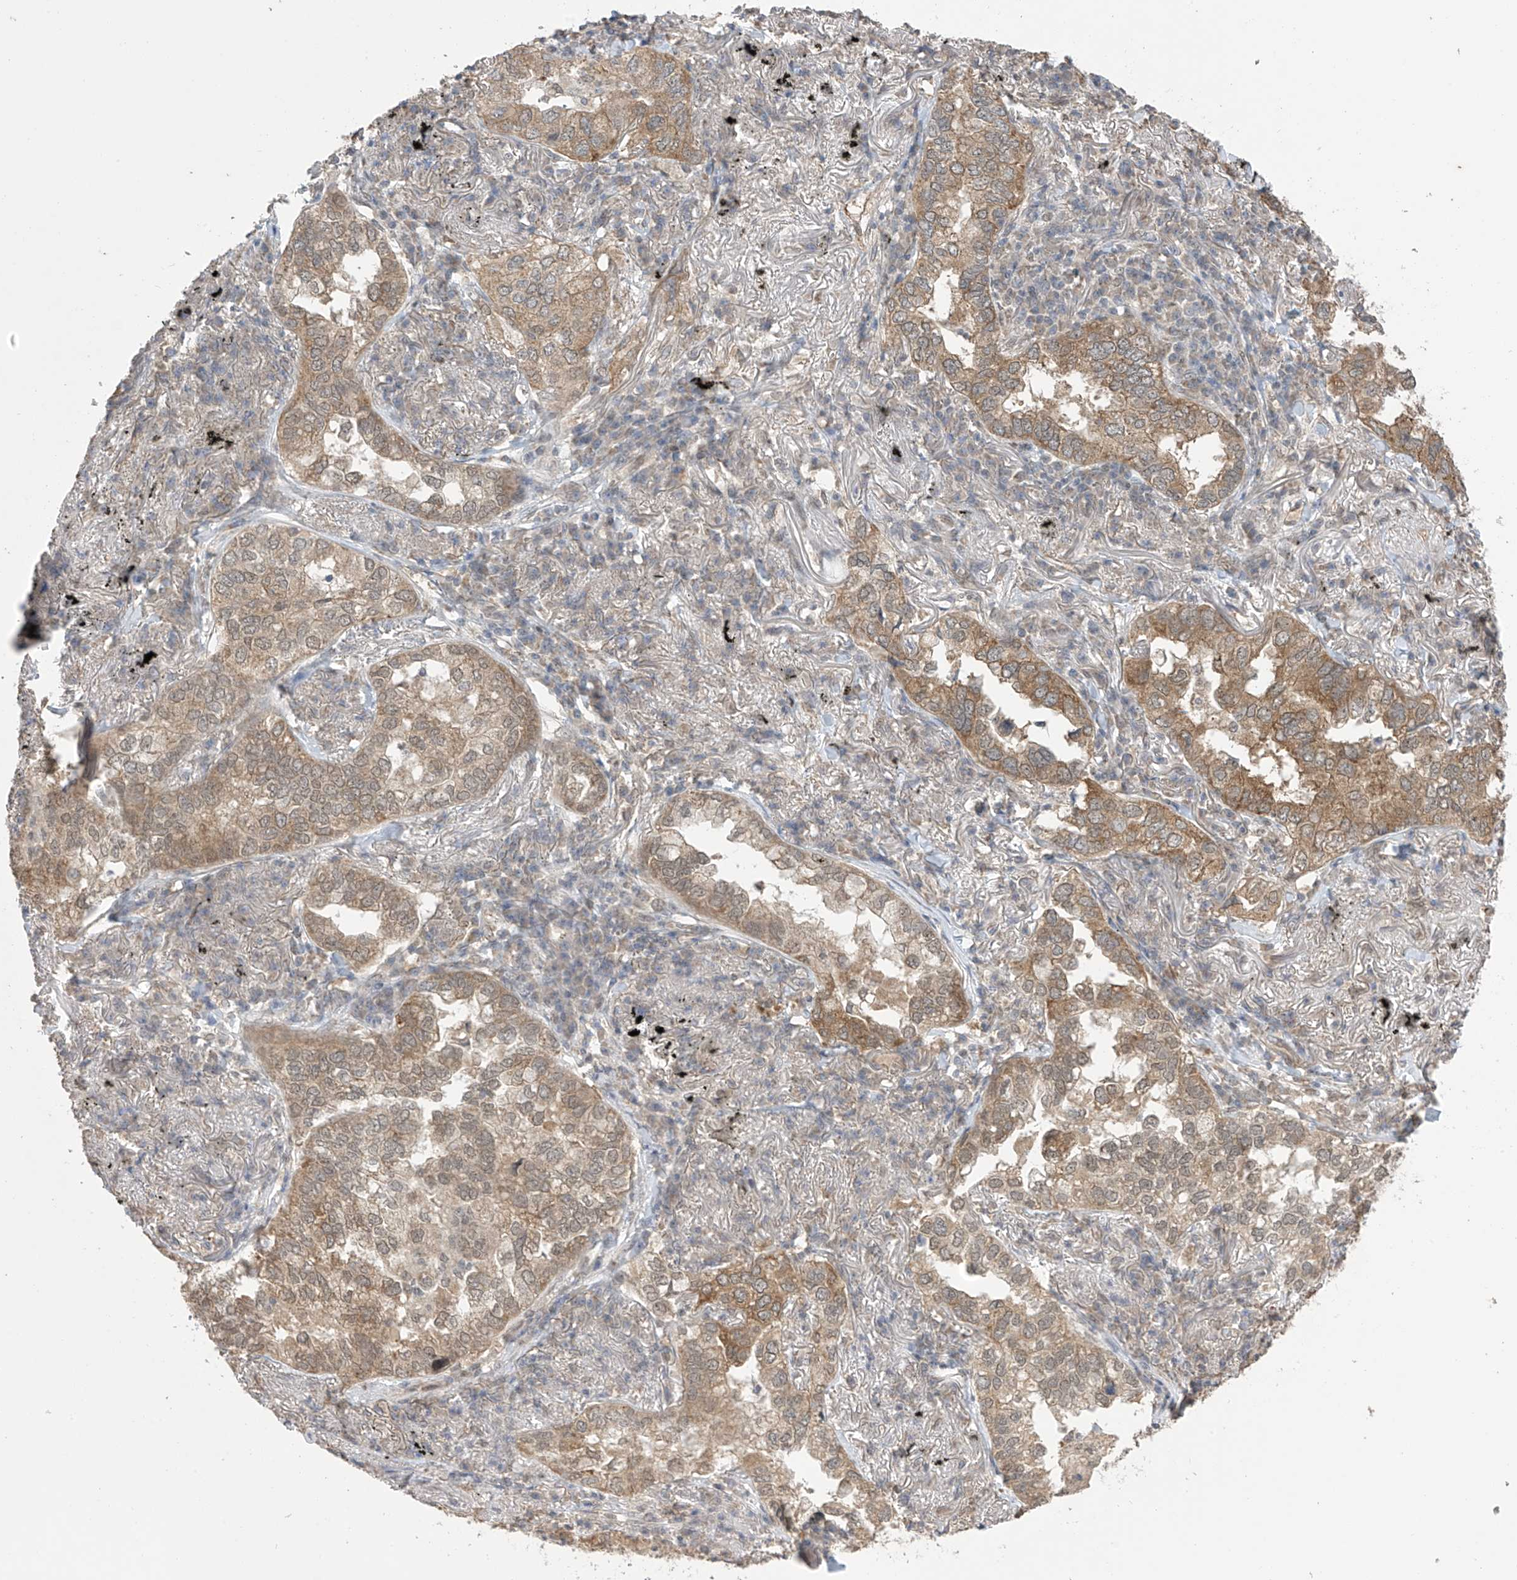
{"staining": {"intensity": "moderate", "quantity": ">75%", "location": "cytoplasmic/membranous"}, "tissue": "lung cancer", "cell_type": "Tumor cells", "image_type": "cancer", "snomed": [{"axis": "morphology", "description": "Adenocarcinoma, NOS"}, {"axis": "topography", "description": "Lung"}], "caption": "Lung adenocarcinoma stained with a protein marker displays moderate staining in tumor cells.", "gene": "KIAA1522", "patient": {"sex": "male", "age": 65}}